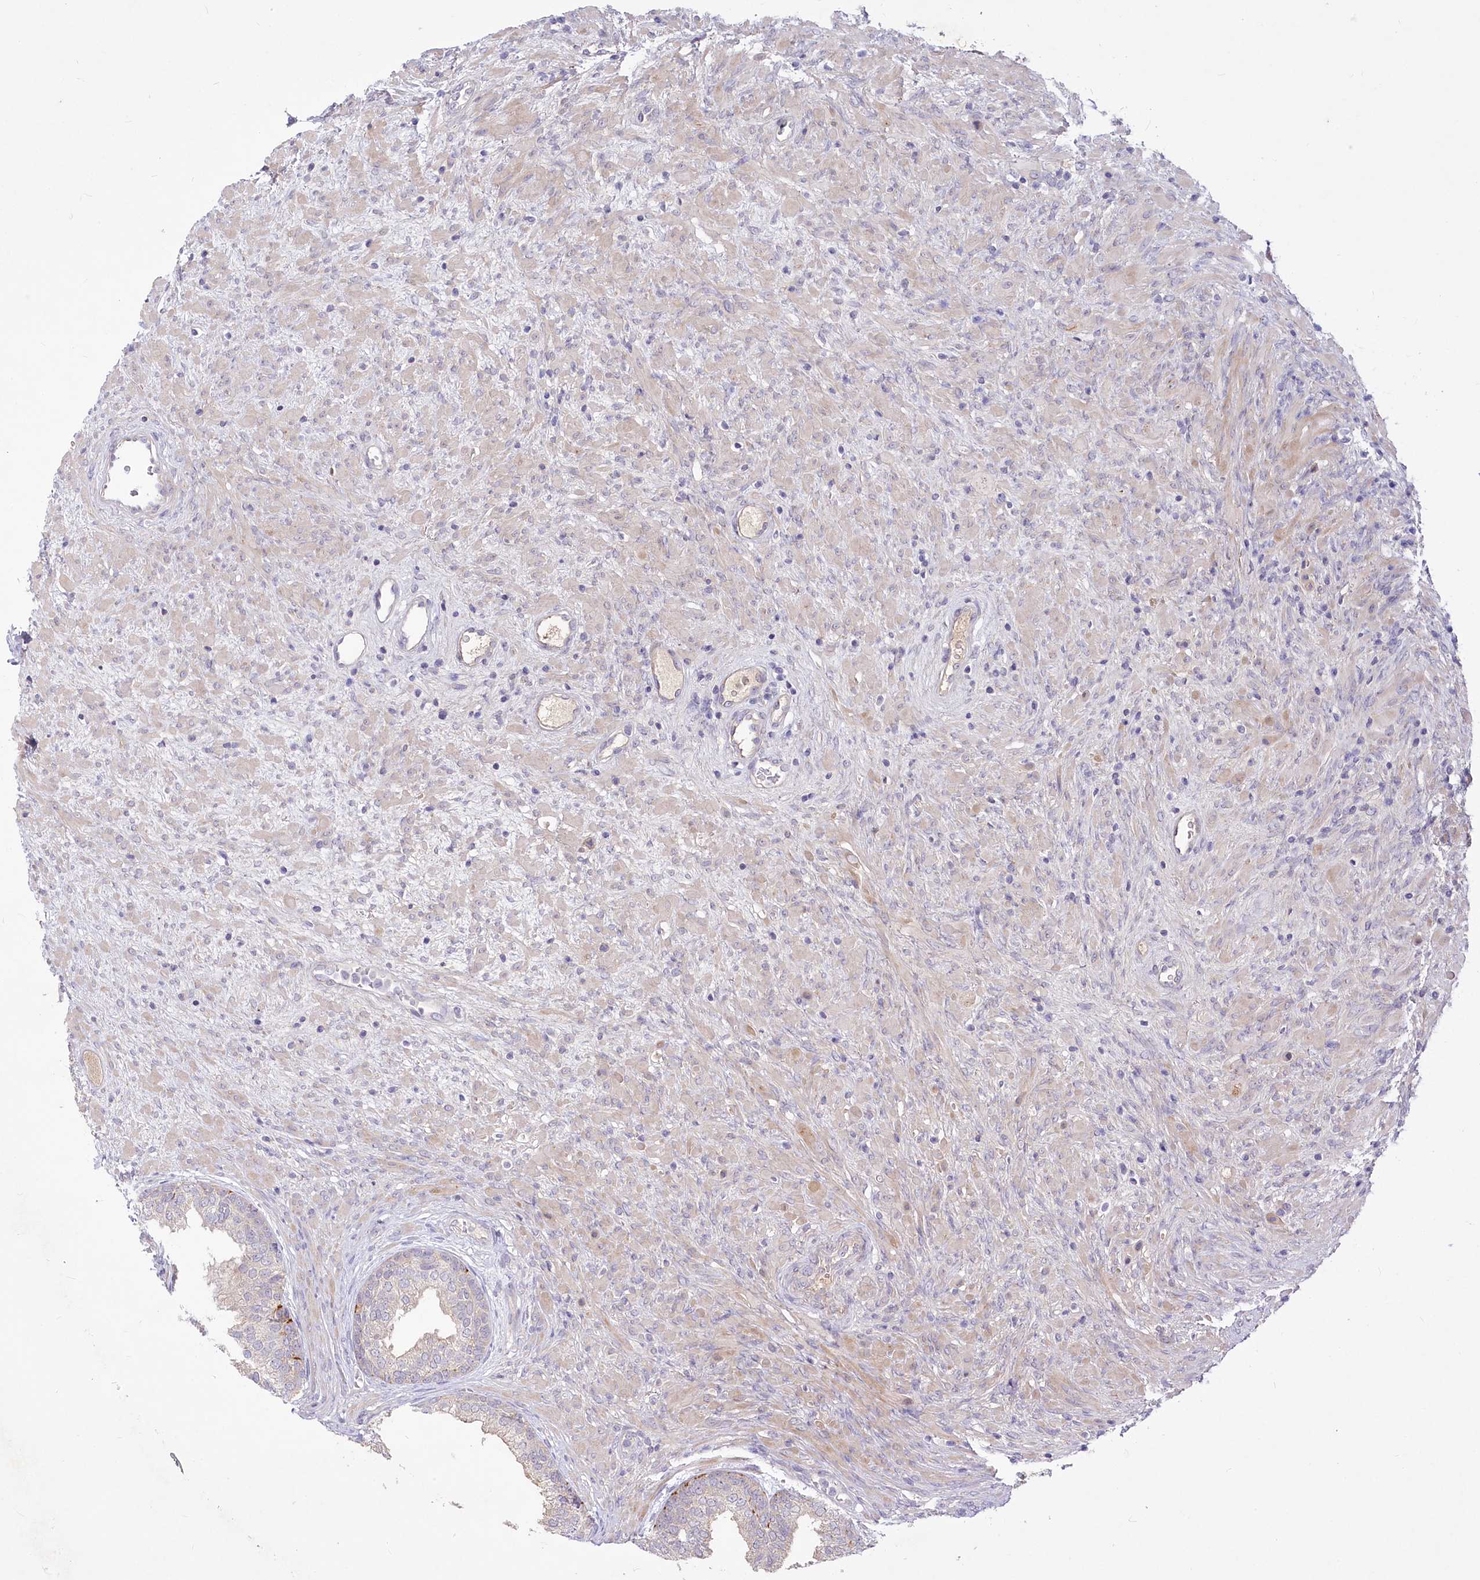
{"staining": {"intensity": "negative", "quantity": "none", "location": "none"}, "tissue": "prostate", "cell_type": "Glandular cells", "image_type": "normal", "snomed": [{"axis": "morphology", "description": "Normal tissue, NOS"}, {"axis": "topography", "description": "Prostate"}], "caption": "Immunohistochemistry photomicrograph of normal prostate: prostate stained with DAB (3,3'-diaminobenzidine) reveals no significant protein expression in glandular cells. (Brightfield microscopy of DAB immunohistochemistry (IHC) at high magnification).", "gene": "EFHC2", "patient": {"sex": "male", "age": 76}}